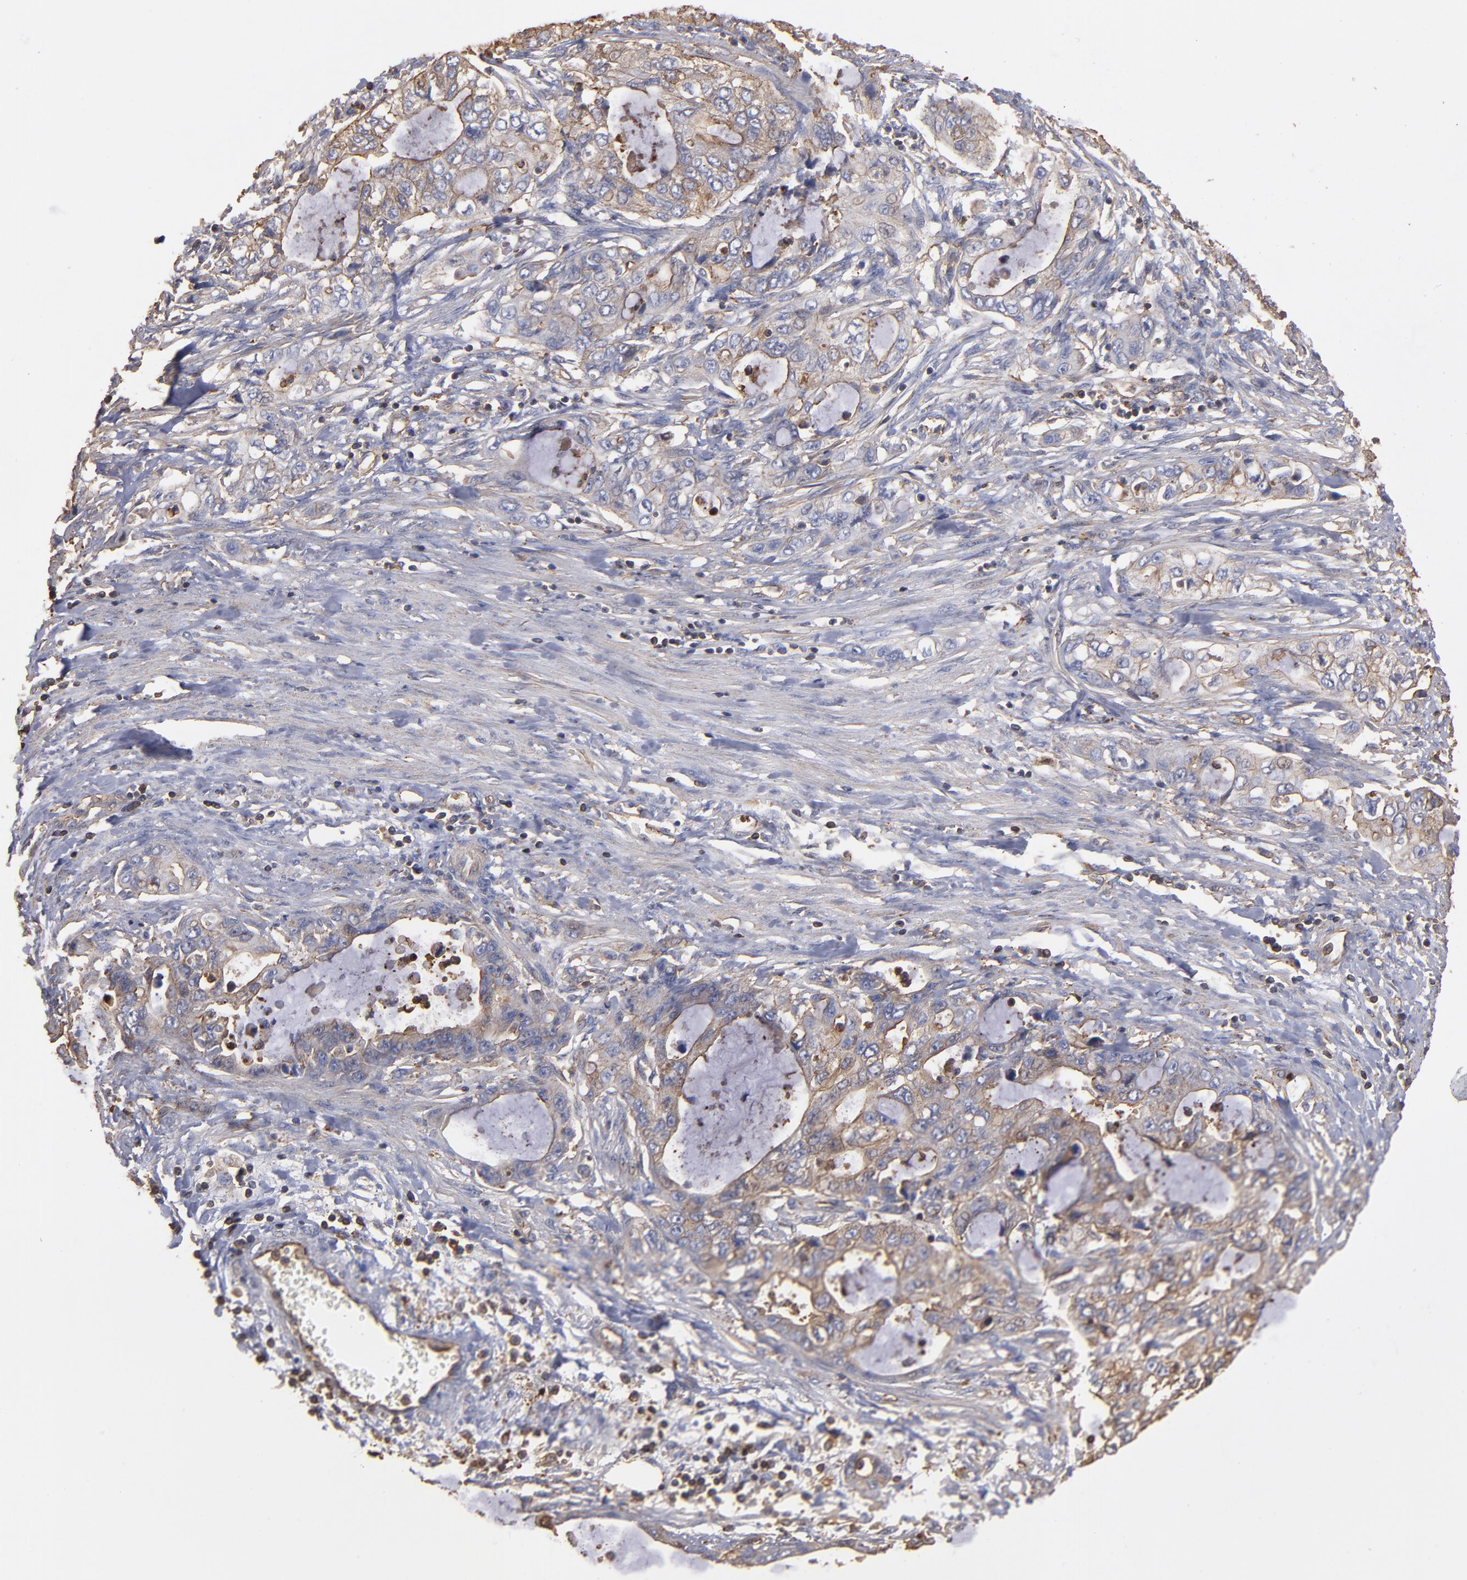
{"staining": {"intensity": "weak", "quantity": ">75%", "location": "cytoplasmic/membranous"}, "tissue": "stomach cancer", "cell_type": "Tumor cells", "image_type": "cancer", "snomed": [{"axis": "morphology", "description": "Adenocarcinoma, NOS"}, {"axis": "topography", "description": "Stomach, upper"}], "caption": "This micrograph shows adenocarcinoma (stomach) stained with immunohistochemistry (IHC) to label a protein in brown. The cytoplasmic/membranous of tumor cells show weak positivity for the protein. Nuclei are counter-stained blue.", "gene": "ACTN4", "patient": {"sex": "female", "age": 52}}